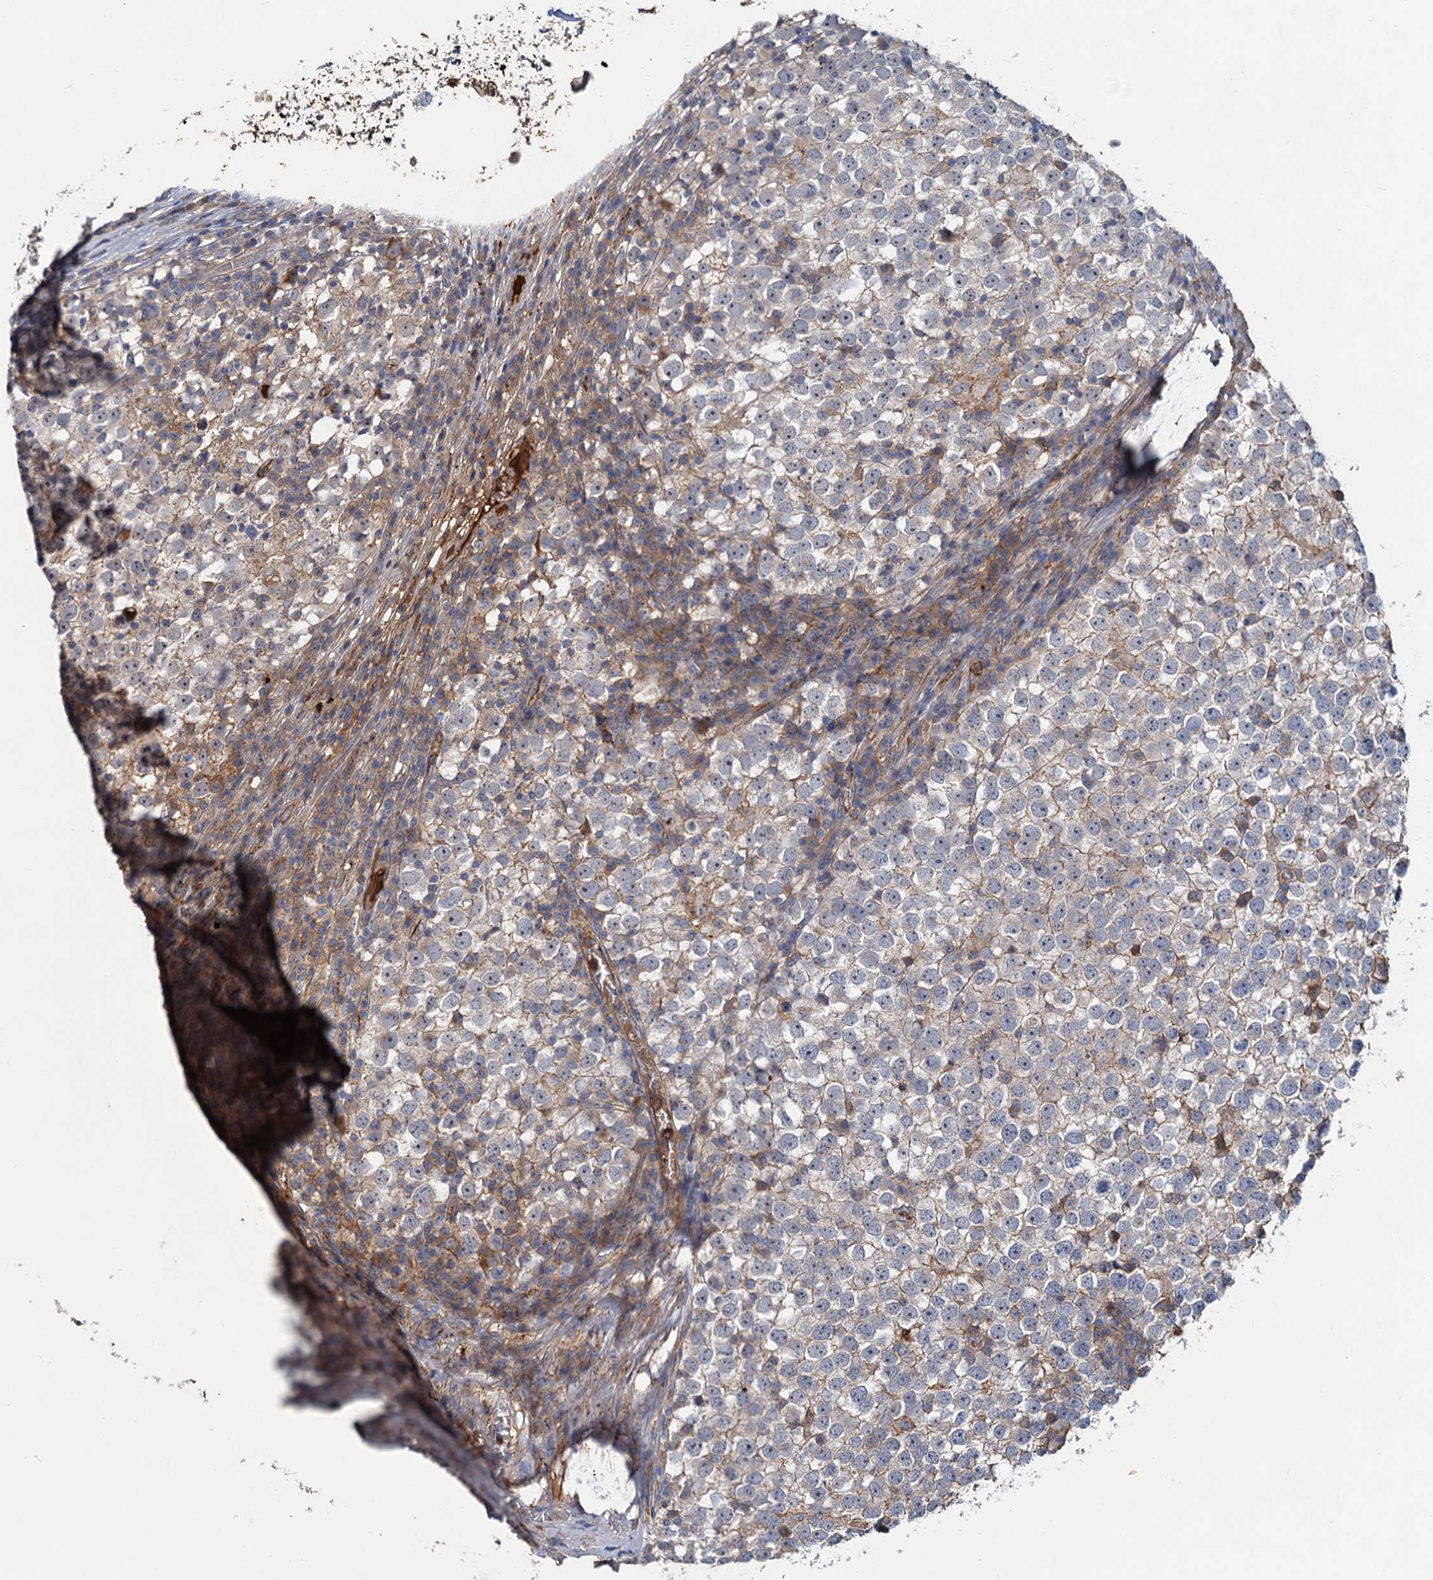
{"staining": {"intensity": "weak", "quantity": "<25%", "location": "cytoplasmic/membranous"}, "tissue": "testis cancer", "cell_type": "Tumor cells", "image_type": "cancer", "snomed": [{"axis": "morphology", "description": "Seminoma, NOS"}, {"axis": "topography", "description": "Testis"}], "caption": "Immunohistochemistry (IHC) of human testis cancer shows no positivity in tumor cells.", "gene": "CHRD", "patient": {"sex": "male", "age": 65}}